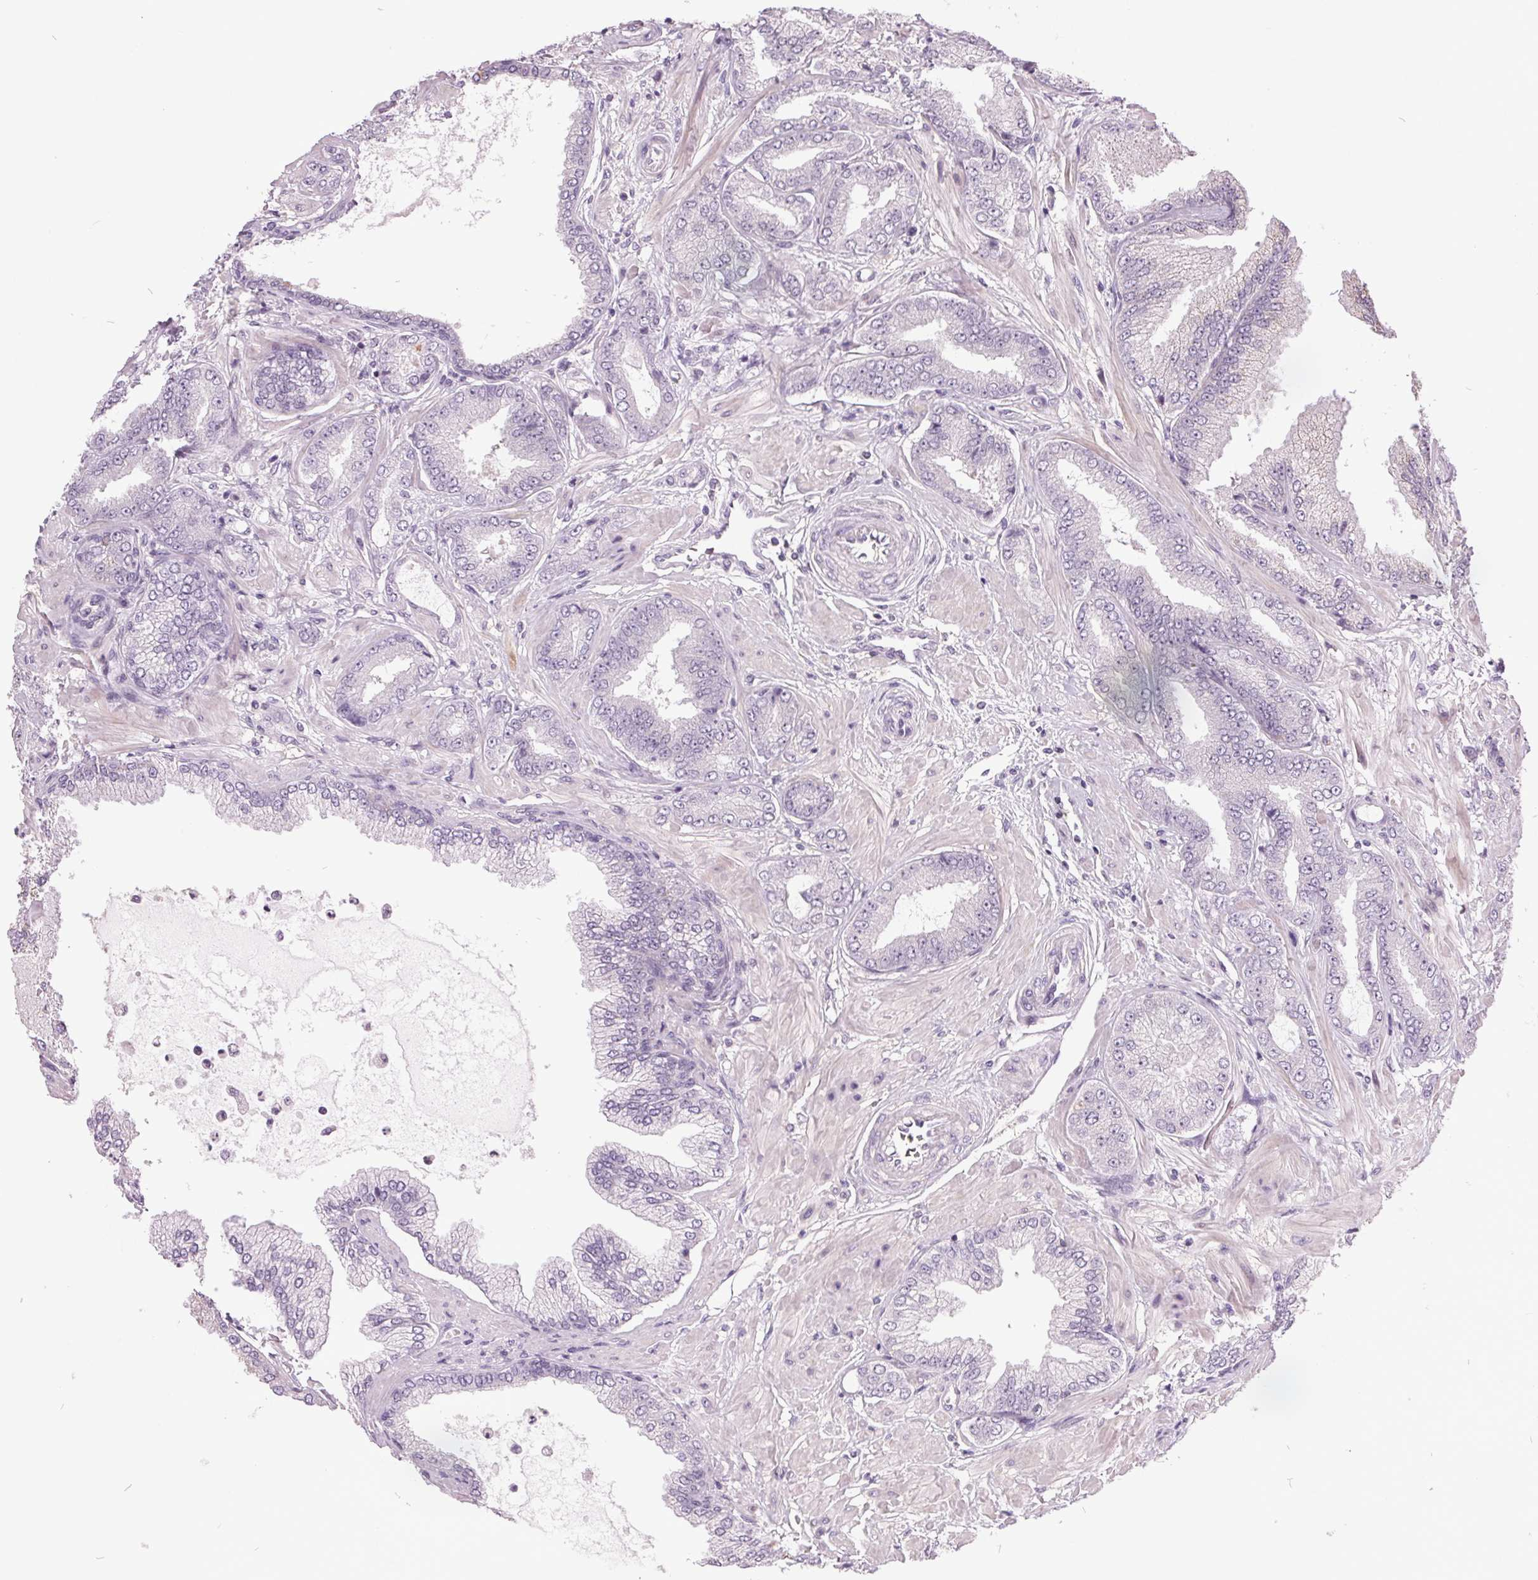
{"staining": {"intensity": "negative", "quantity": "none", "location": "none"}, "tissue": "prostate cancer", "cell_type": "Tumor cells", "image_type": "cancer", "snomed": [{"axis": "morphology", "description": "Adenocarcinoma, Low grade"}, {"axis": "topography", "description": "Prostate"}], "caption": "The photomicrograph displays no significant staining in tumor cells of prostate cancer. The staining was performed using DAB to visualize the protein expression in brown, while the nuclei were stained in blue with hematoxylin (Magnification: 20x).", "gene": "C2orf16", "patient": {"sex": "male", "age": 55}}